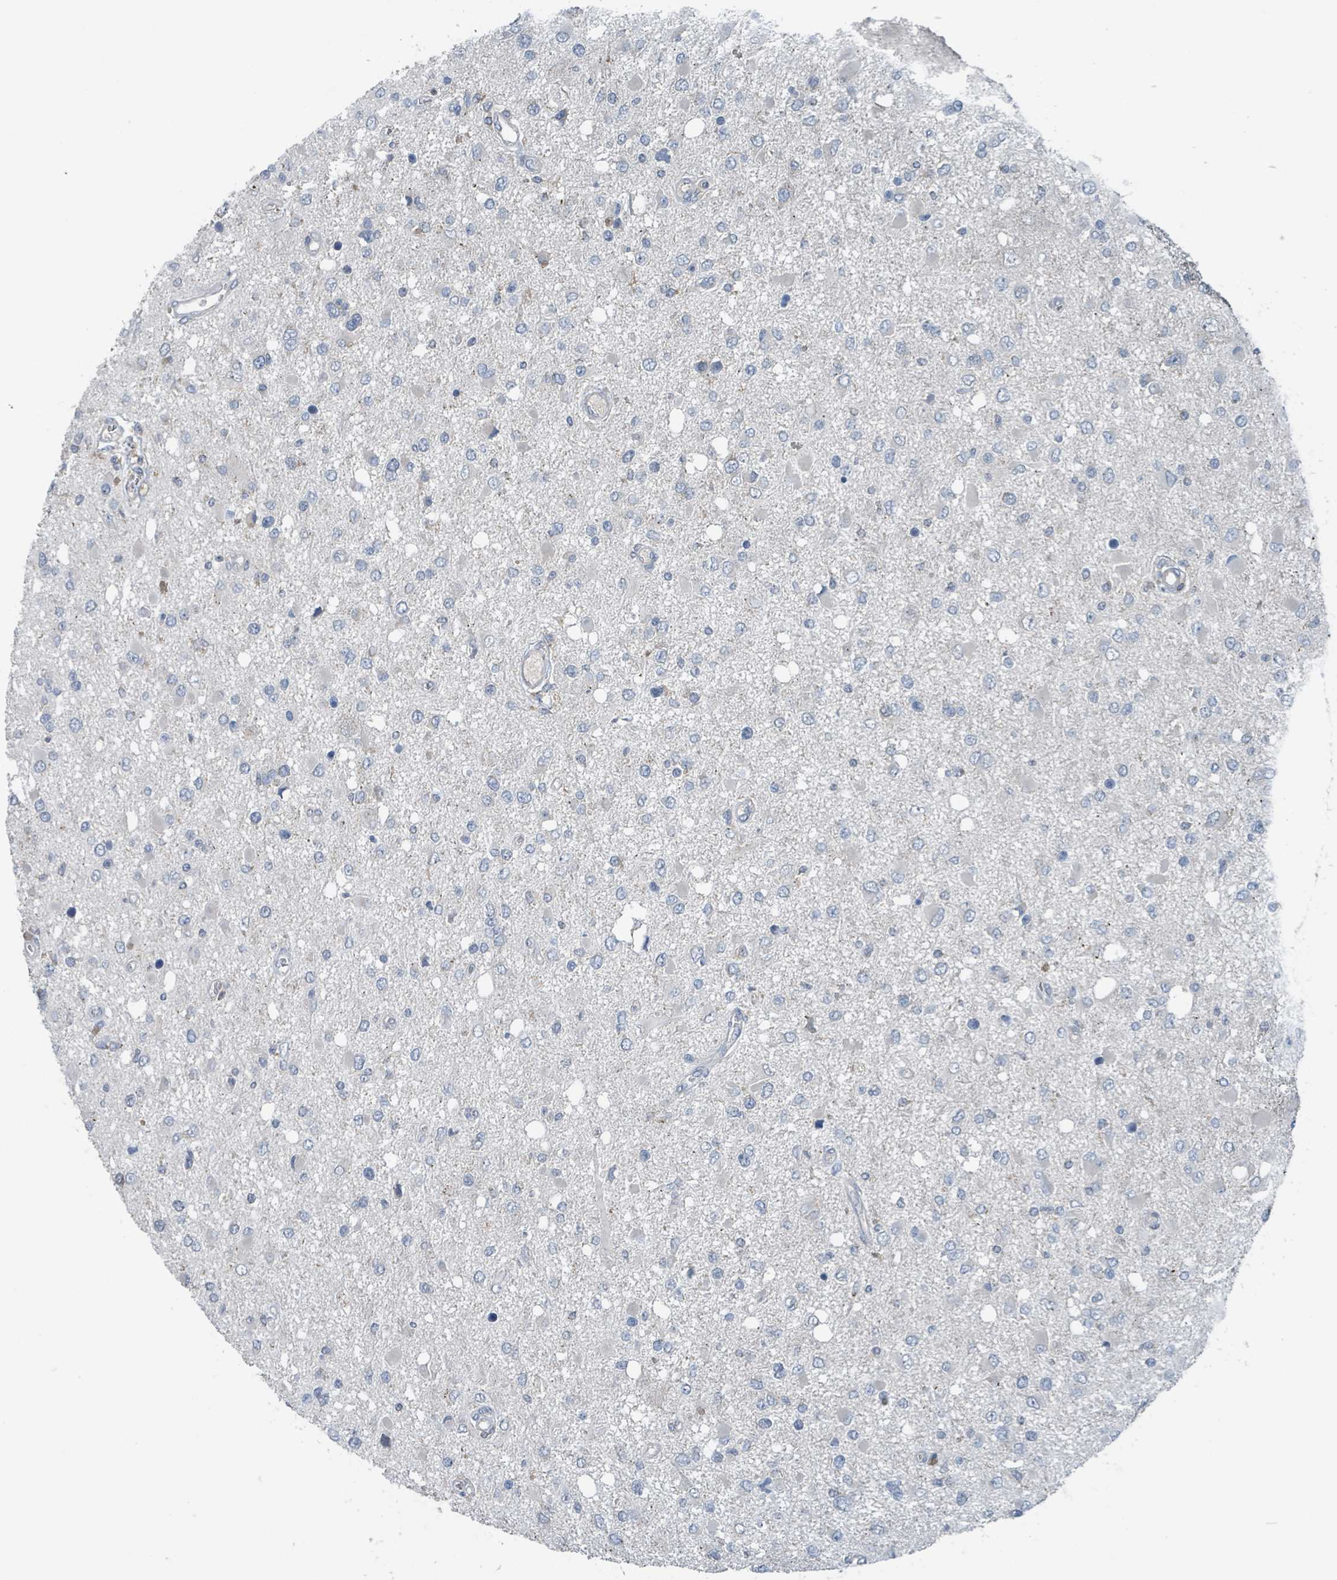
{"staining": {"intensity": "negative", "quantity": "none", "location": "none"}, "tissue": "glioma", "cell_type": "Tumor cells", "image_type": "cancer", "snomed": [{"axis": "morphology", "description": "Glioma, malignant, High grade"}, {"axis": "topography", "description": "Brain"}], "caption": "Immunohistochemistry photomicrograph of glioma stained for a protein (brown), which reveals no positivity in tumor cells.", "gene": "ACBD4", "patient": {"sex": "male", "age": 53}}